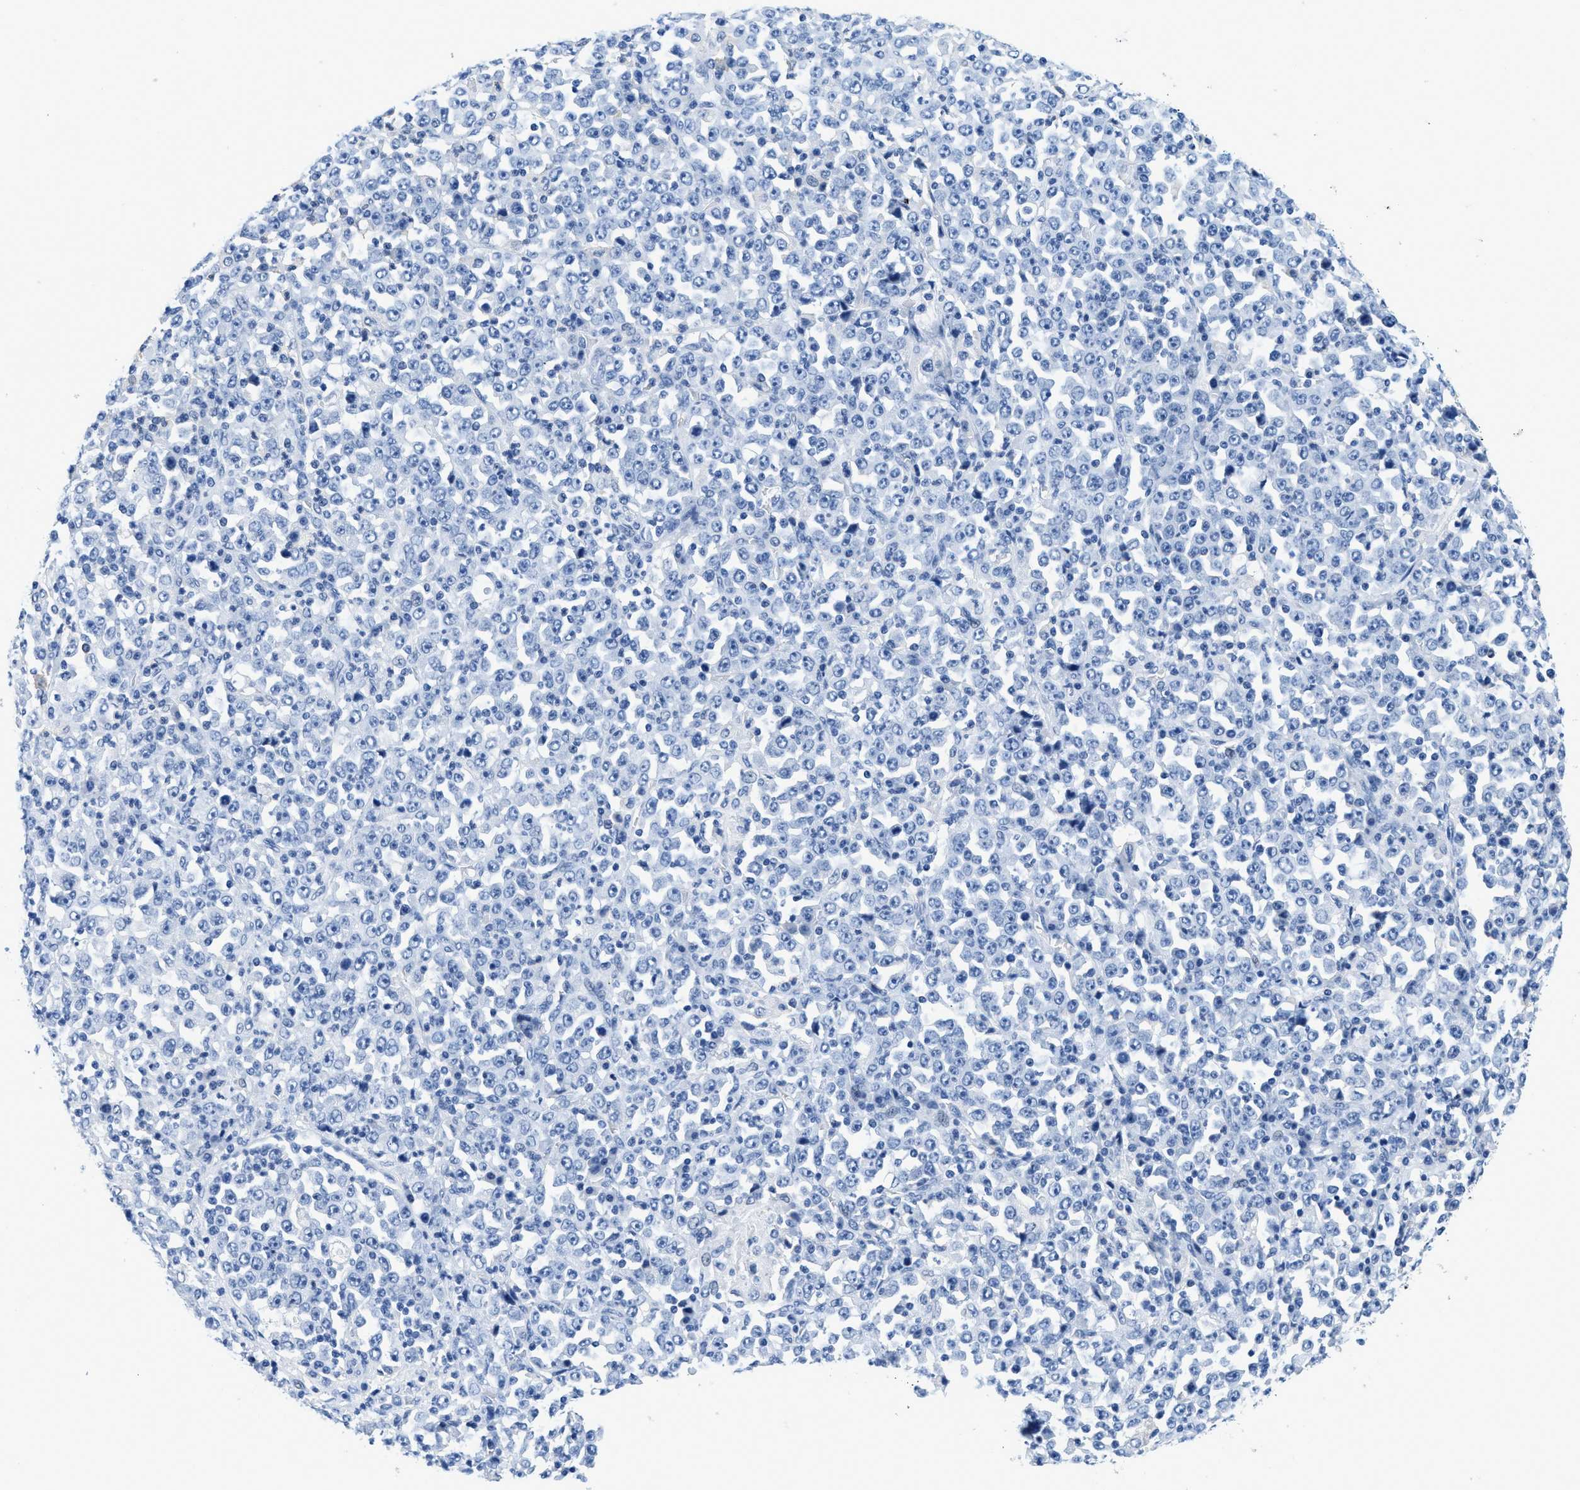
{"staining": {"intensity": "negative", "quantity": "none", "location": "none"}, "tissue": "stomach cancer", "cell_type": "Tumor cells", "image_type": "cancer", "snomed": [{"axis": "morphology", "description": "Normal tissue, NOS"}, {"axis": "morphology", "description": "Adenocarcinoma, NOS"}, {"axis": "topography", "description": "Stomach, upper"}, {"axis": "topography", "description": "Stomach"}], "caption": "Immunohistochemical staining of adenocarcinoma (stomach) exhibits no significant expression in tumor cells.", "gene": "GSN", "patient": {"sex": "male", "age": 59}}